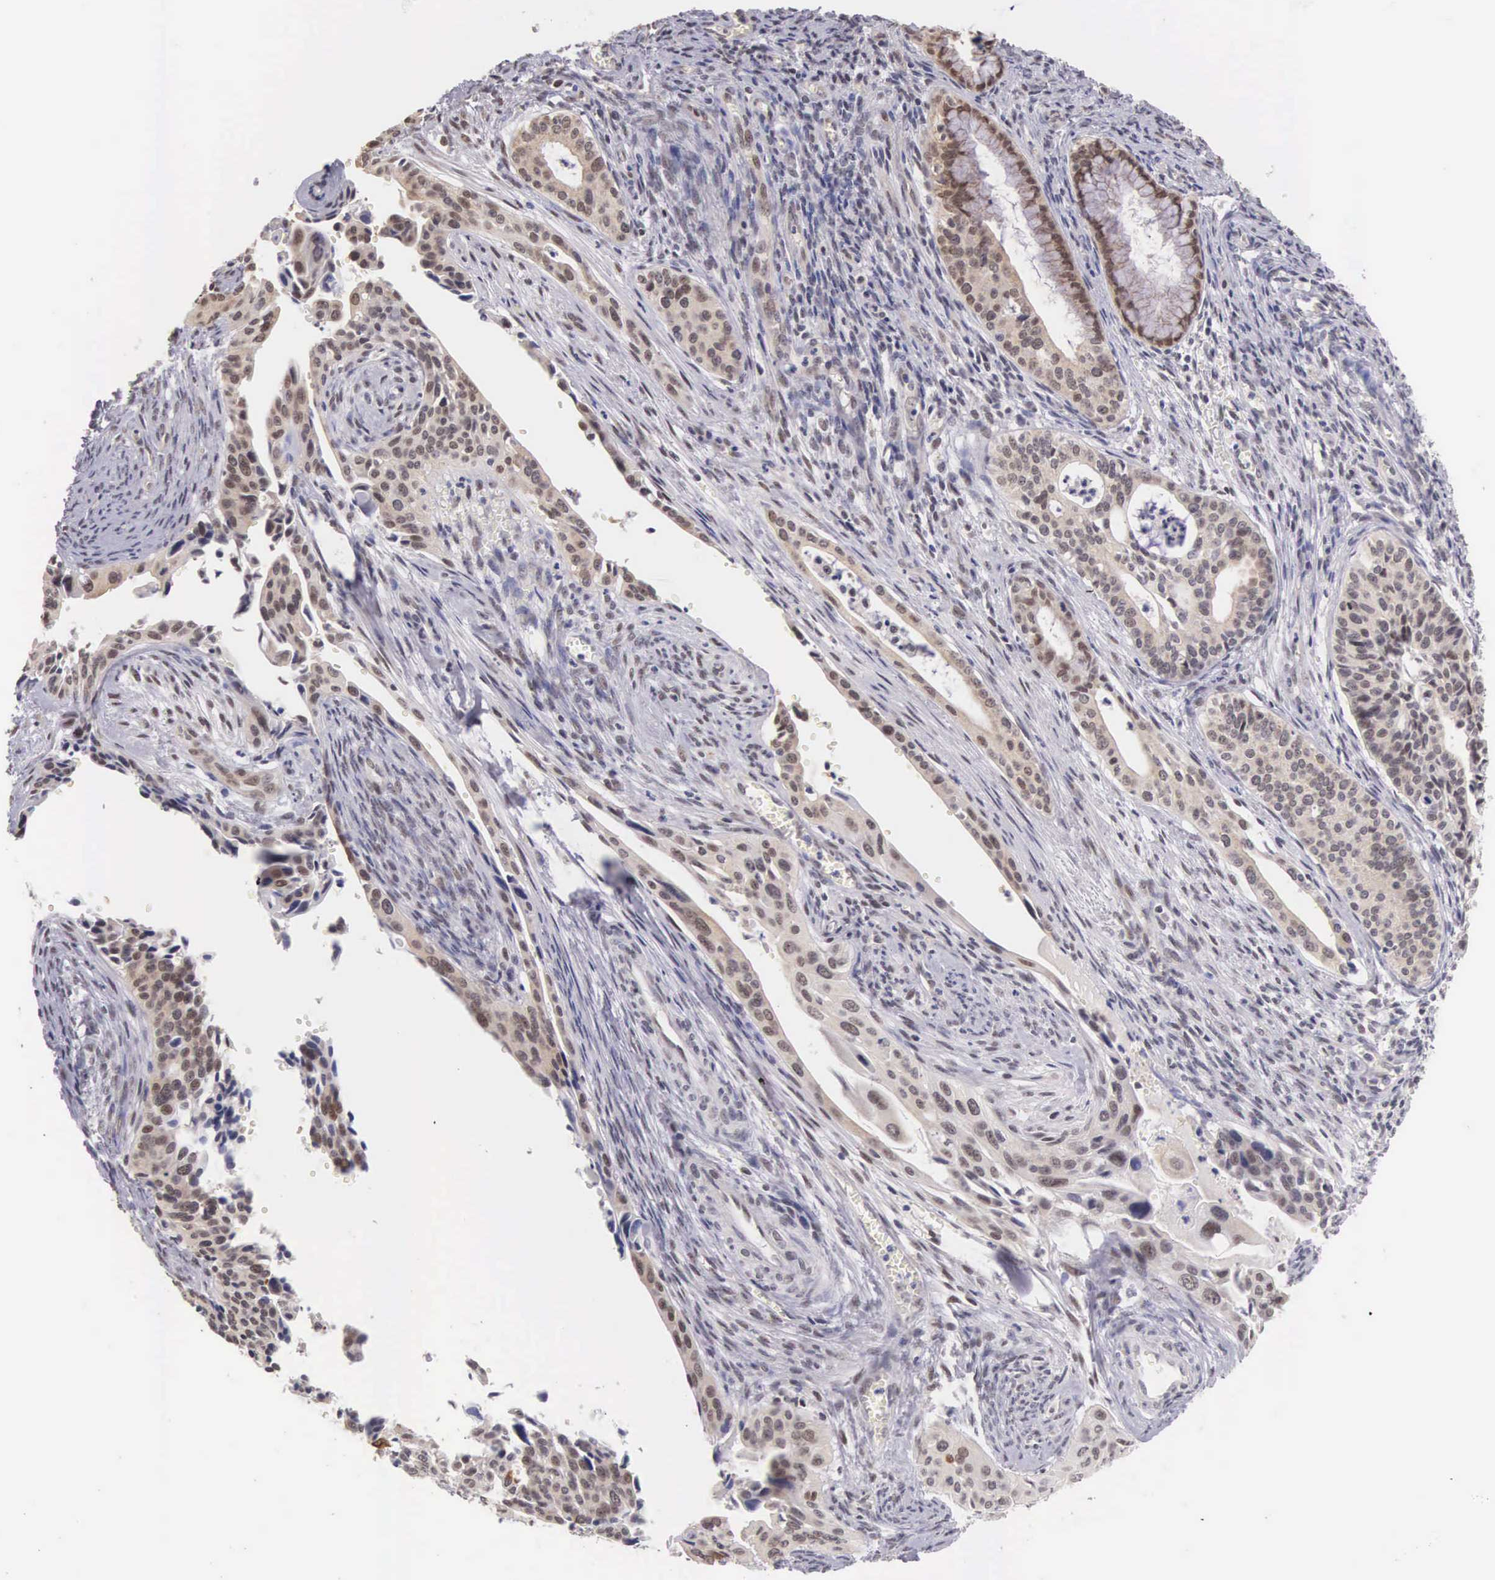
{"staining": {"intensity": "moderate", "quantity": "<25%", "location": "nuclear"}, "tissue": "cervical cancer", "cell_type": "Tumor cells", "image_type": "cancer", "snomed": [{"axis": "morphology", "description": "Squamous cell carcinoma, NOS"}, {"axis": "topography", "description": "Cervix"}], "caption": "Cervical cancer (squamous cell carcinoma) stained with DAB IHC shows low levels of moderate nuclear staining in about <25% of tumor cells. Using DAB (3,3'-diaminobenzidine) (brown) and hematoxylin (blue) stains, captured at high magnification using brightfield microscopy.", "gene": "HMGXB4", "patient": {"sex": "female", "age": 34}}